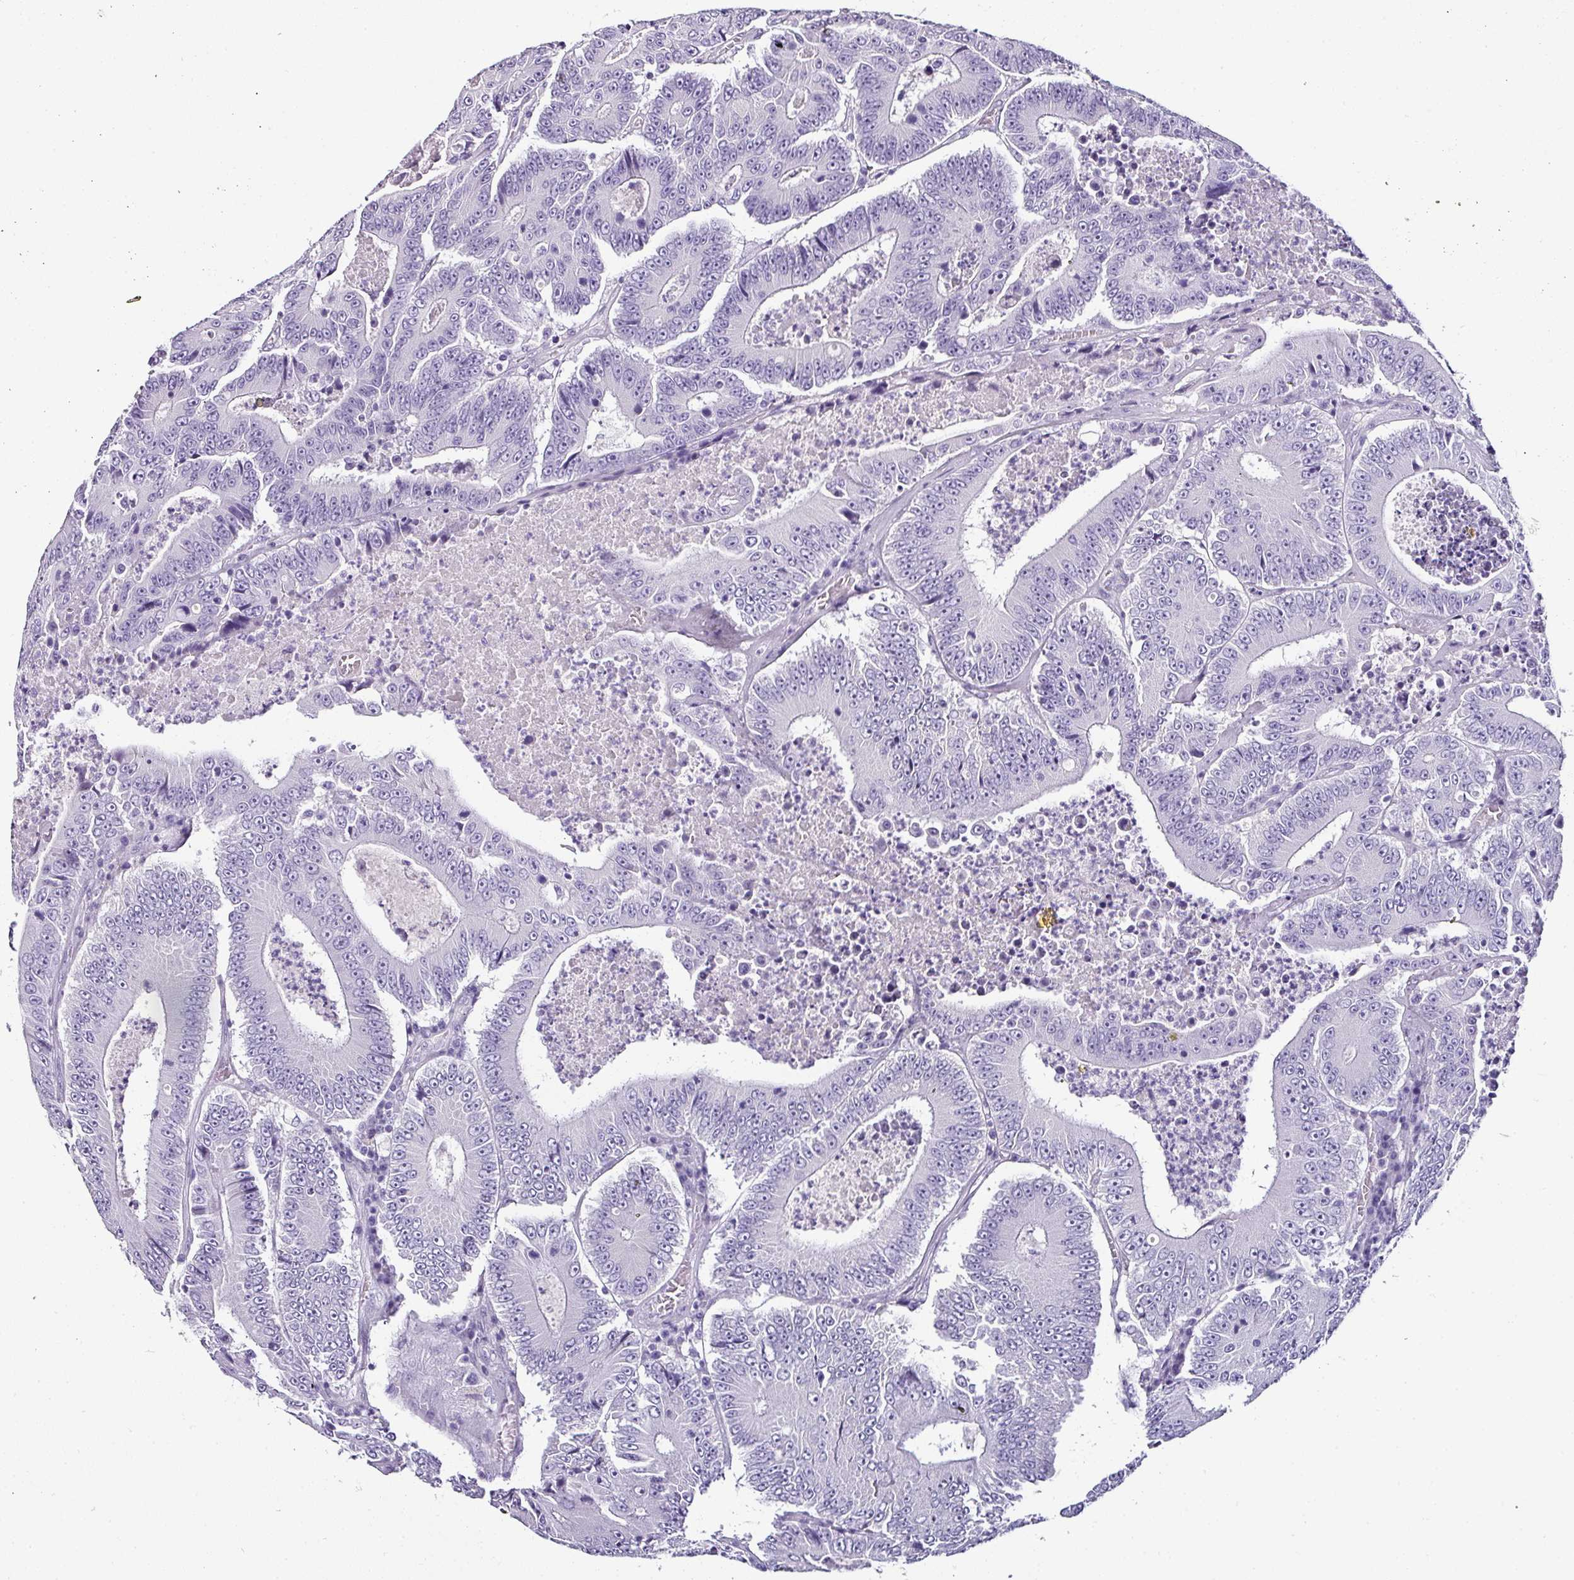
{"staining": {"intensity": "negative", "quantity": "none", "location": "none"}, "tissue": "colorectal cancer", "cell_type": "Tumor cells", "image_type": "cancer", "snomed": [{"axis": "morphology", "description": "Adenocarcinoma, NOS"}, {"axis": "topography", "description": "Colon"}], "caption": "Colorectal adenocarcinoma was stained to show a protein in brown. There is no significant expression in tumor cells. (DAB (3,3'-diaminobenzidine) immunohistochemistry (IHC) with hematoxylin counter stain).", "gene": "NAPSA", "patient": {"sex": "male", "age": 83}}